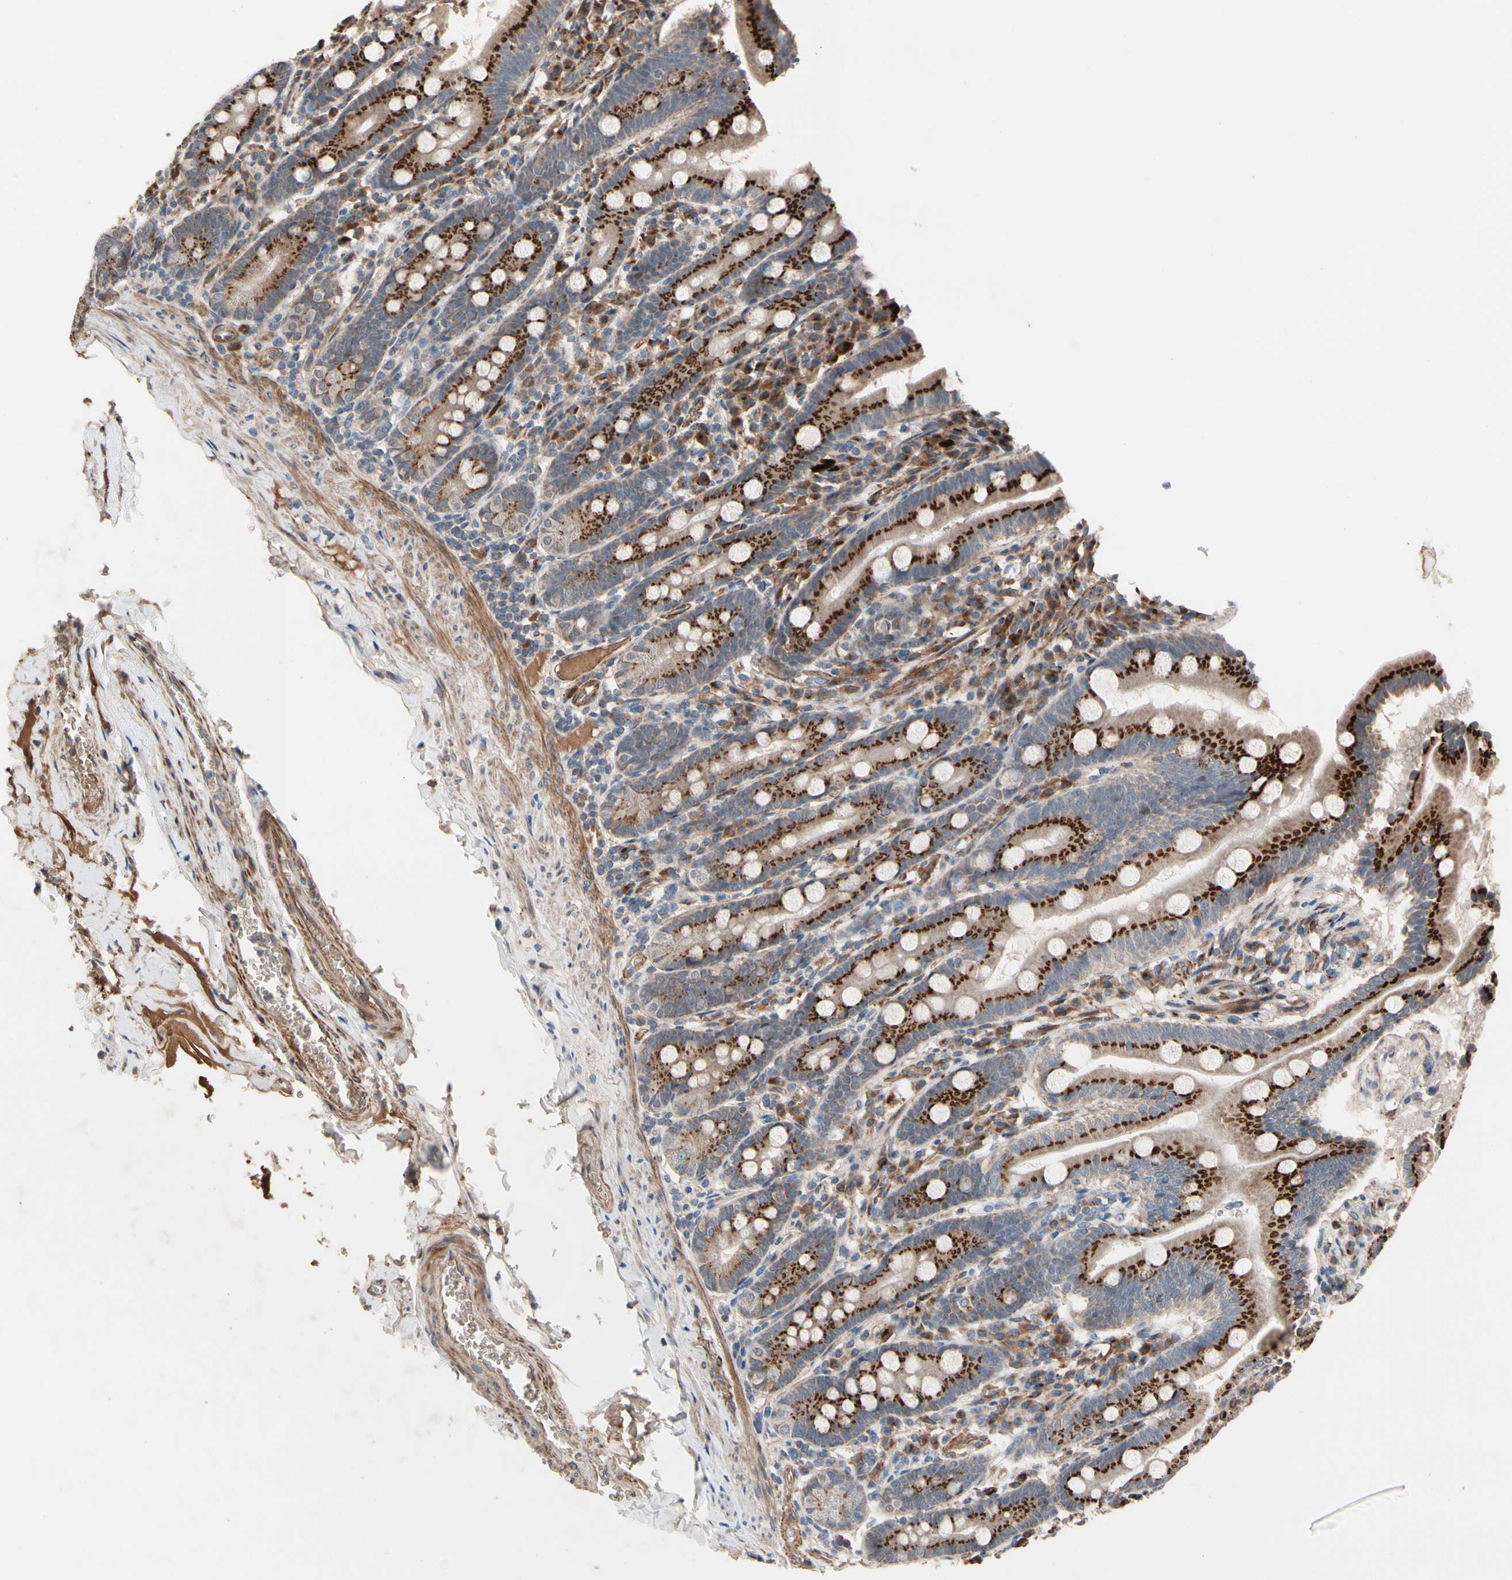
{"staining": {"intensity": "strong", "quantity": ">75%", "location": "cytoplasmic/membranous"}, "tissue": "duodenum", "cell_type": "Glandular cells", "image_type": "normal", "snomed": [{"axis": "morphology", "description": "Normal tissue, NOS"}, {"axis": "topography", "description": "Duodenum"}], "caption": "Protein staining by immunohistochemistry displays strong cytoplasmic/membranous positivity in about >75% of glandular cells in unremarkable duodenum.", "gene": "GCK", "patient": {"sex": "male", "age": 50}}